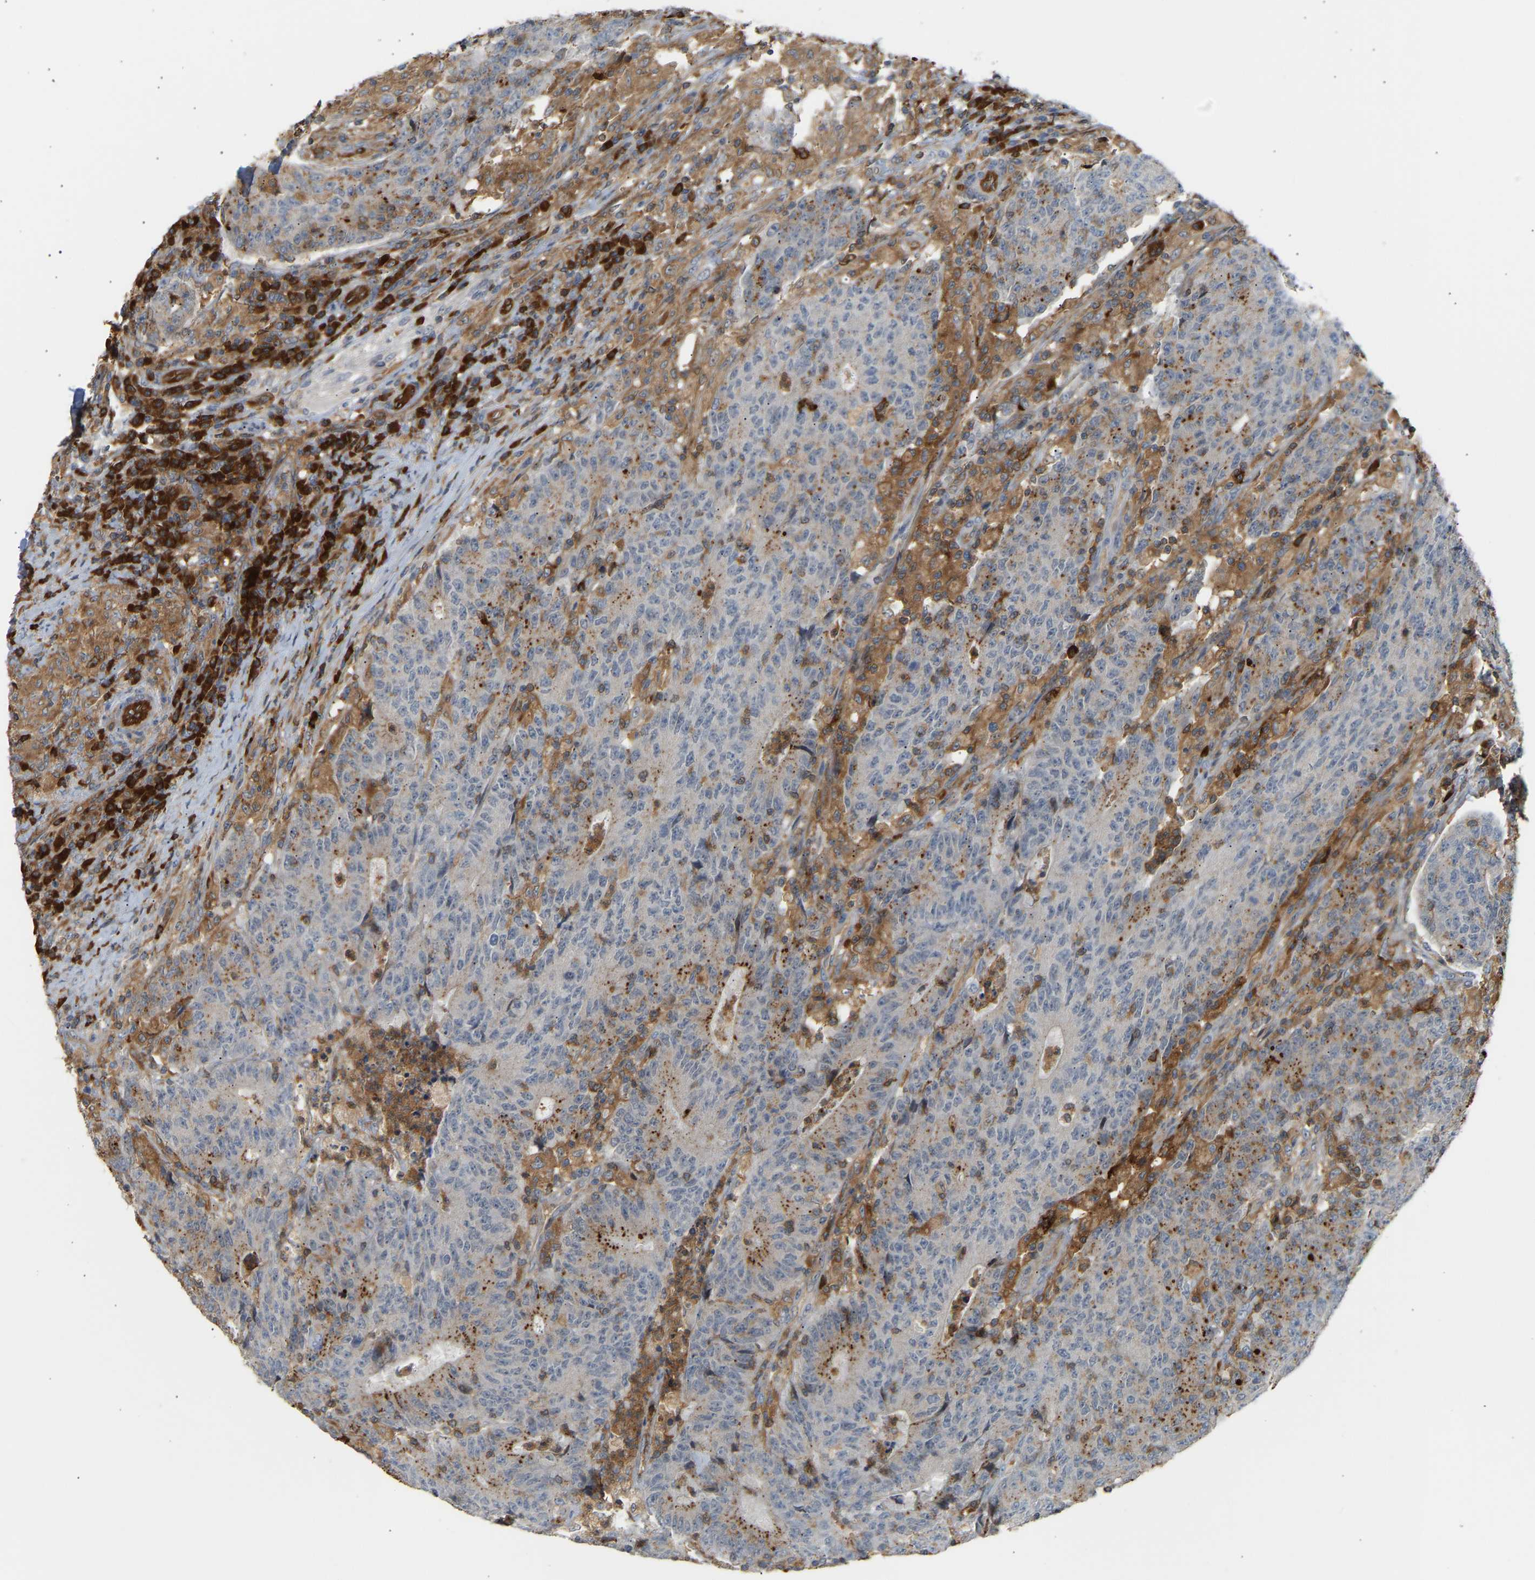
{"staining": {"intensity": "weak", "quantity": "<25%", "location": "cytoplasmic/membranous"}, "tissue": "colorectal cancer", "cell_type": "Tumor cells", "image_type": "cancer", "snomed": [{"axis": "morphology", "description": "Normal tissue, NOS"}, {"axis": "morphology", "description": "Adenocarcinoma, NOS"}, {"axis": "topography", "description": "Colon"}], "caption": "A high-resolution photomicrograph shows IHC staining of colorectal cancer (adenocarcinoma), which exhibits no significant expression in tumor cells. Brightfield microscopy of immunohistochemistry stained with DAB (3,3'-diaminobenzidine) (brown) and hematoxylin (blue), captured at high magnification.", "gene": "PLCG2", "patient": {"sex": "female", "age": 75}}